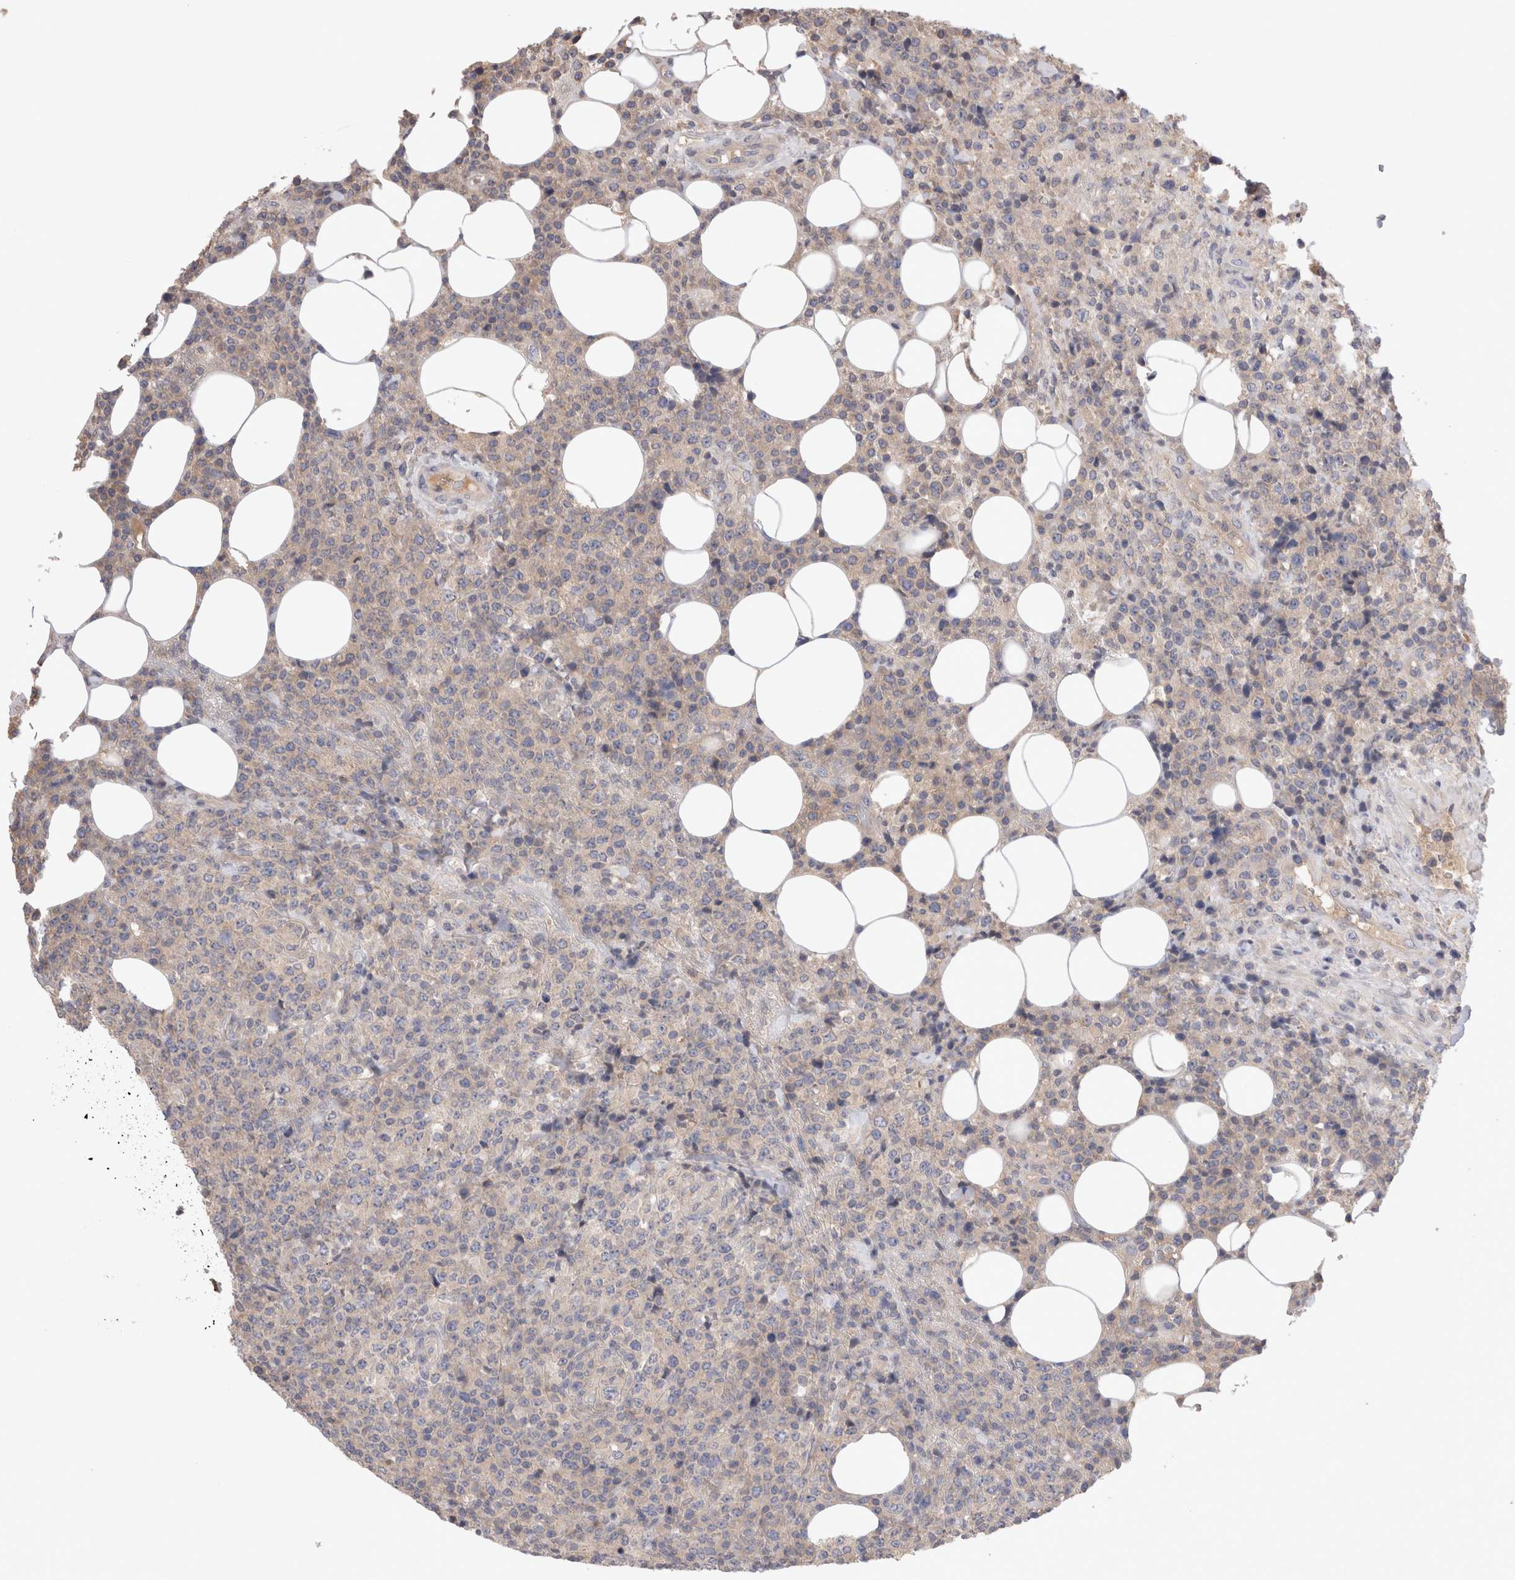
{"staining": {"intensity": "weak", "quantity": "<25%", "location": "cytoplasmic/membranous"}, "tissue": "lymphoma", "cell_type": "Tumor cells", "image_type": "cancer", "snomed": [{"axis": "morphology", "description": "Malignant lymphoma, non-Hodgkin's type, High grade"}, {"axis": "topography", "description": "Lymph node"}], "caption": "IHC of malignant lymphoma, non-Hodgkin's type (high-grade) displays no expression in tumor cells.", "gene": "OTOR", "patient": {"sex": "male", "age": 13}}